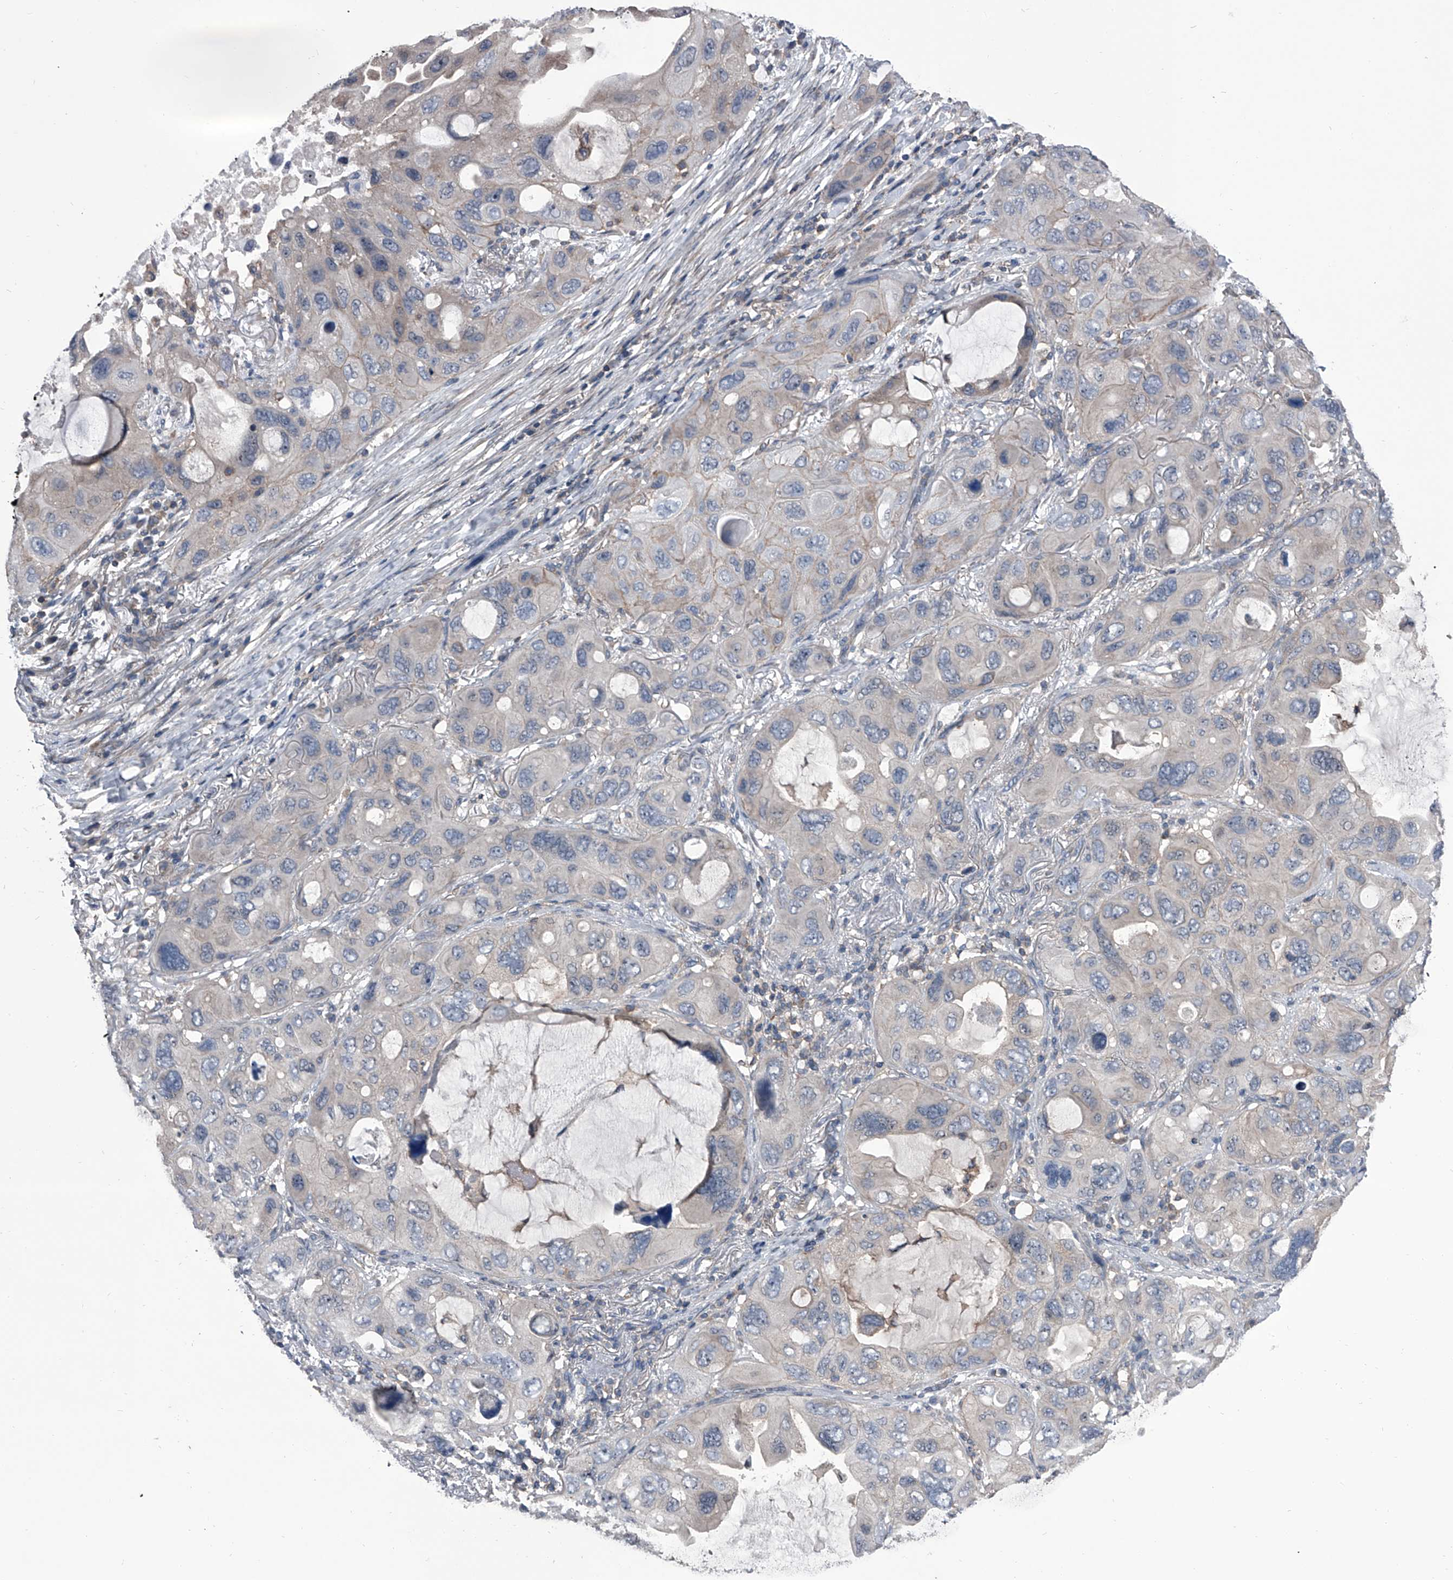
{"staining": {"intensity": "negative", "quantity": "none", "location": "none"}, "tissue": "lung cancer", "cell_type": "Tumor cells", "image_type": "cancer", "snomed": [{"axis": "morphology", "description": "Squamous cell carcinoma, NOS"}, {"axis": "topography", "description": "Lung"}], "caption": "The immunohistochemistry photomicrograph has no significant staining in tumor cells of lung cancer tissue.", "gene": "PIP5K1A", "patient": {"sex": "female", "age": 73}}